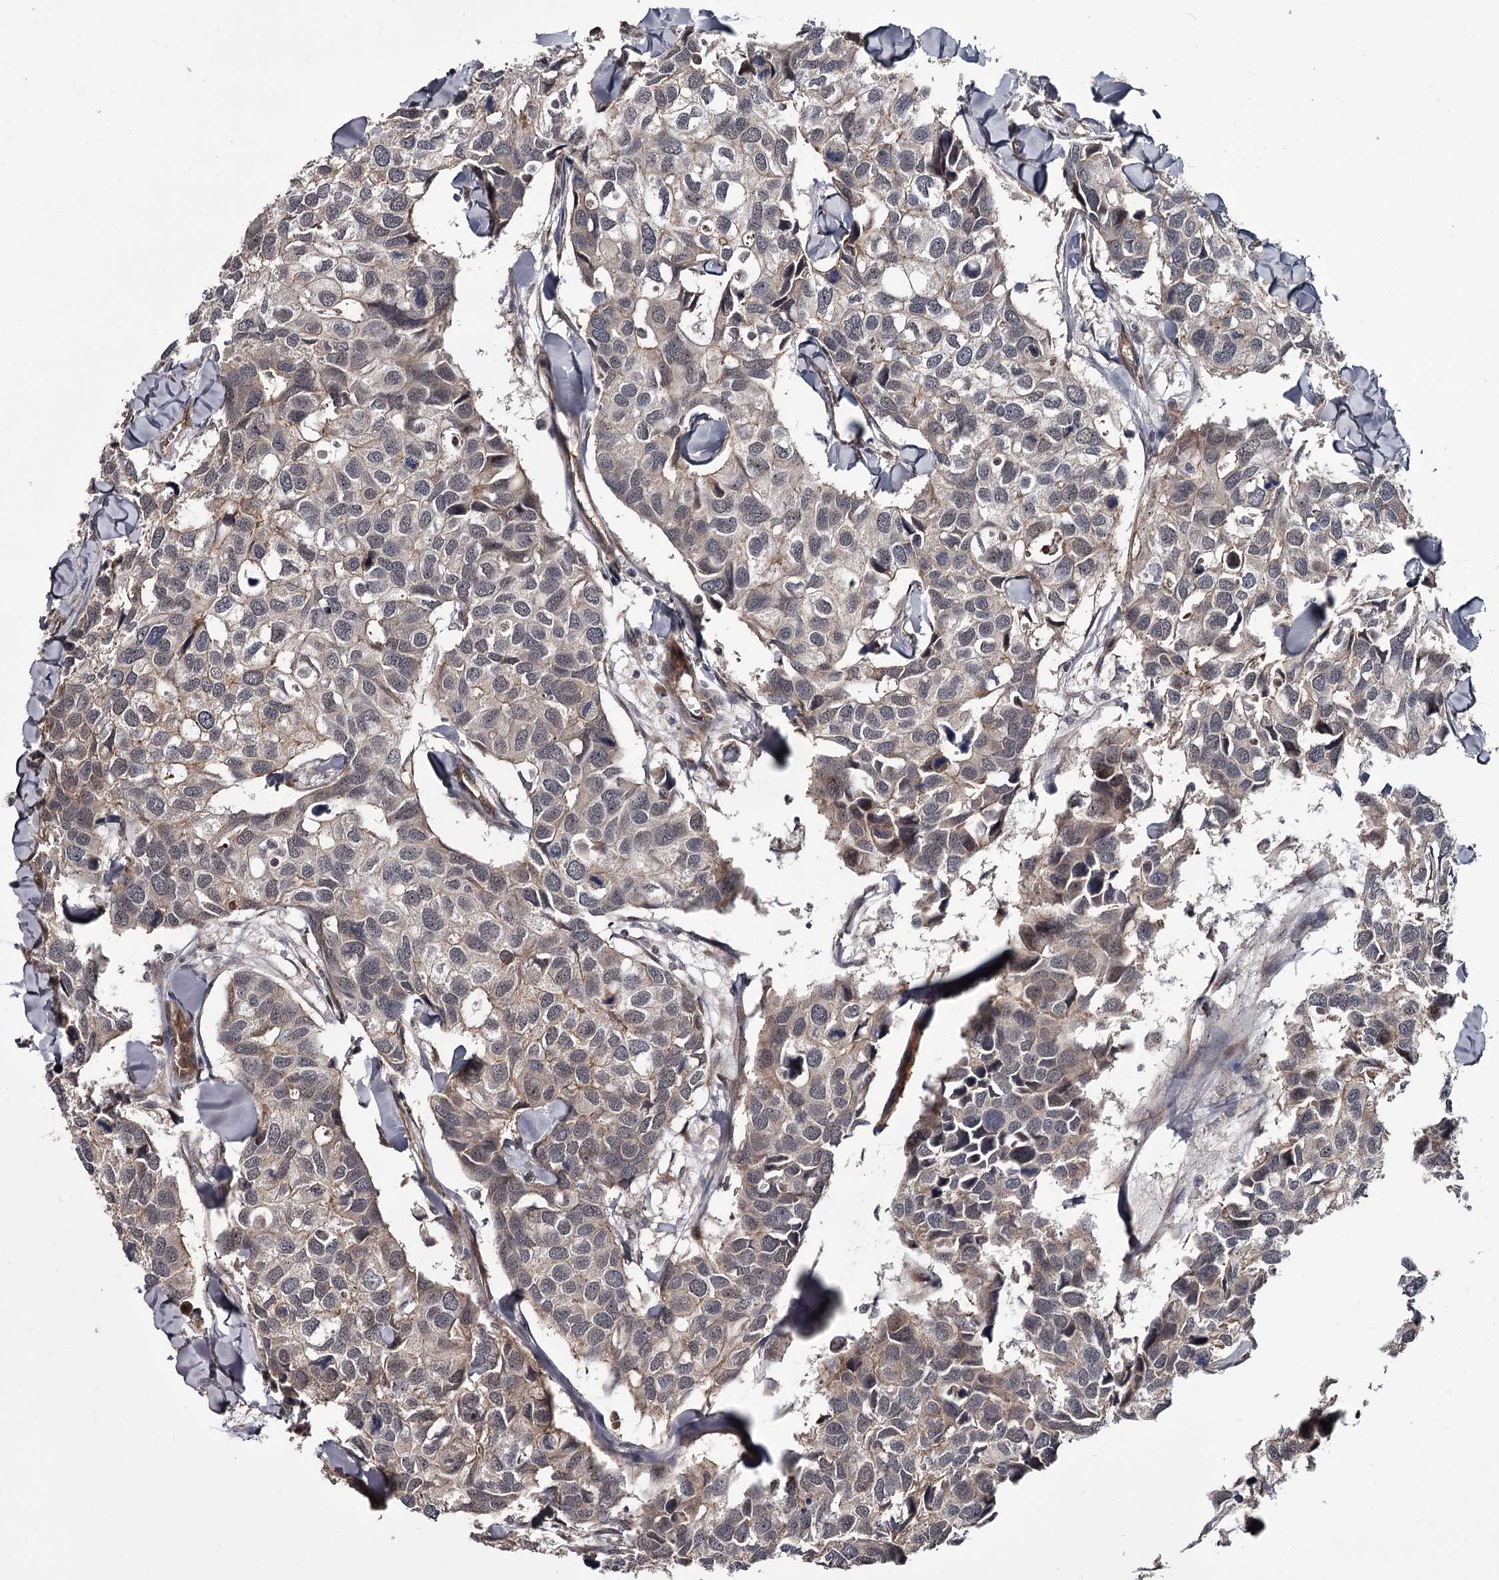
{"staining": {"intensity": "weak", "quantity": "<25%", "location": "cytoplasmic/membranous"}, "tissue": "breast cancer", "cell_type": "Tumor cells", "image_type": "cancer", "snomed": [{"axis": "morphology", "description": "Duct carcinoma"}, {"axis": "topography", "description": "Breast"}], "caption": "Immunohistochemistry micrograph of human breast cancer (invasive ductal carcinoma) stained for a protein (brown), which demonstrates no expression in tumor cells.", "gene": "CDC42EP2", "patient": {"sex": "female", "age": 83}}